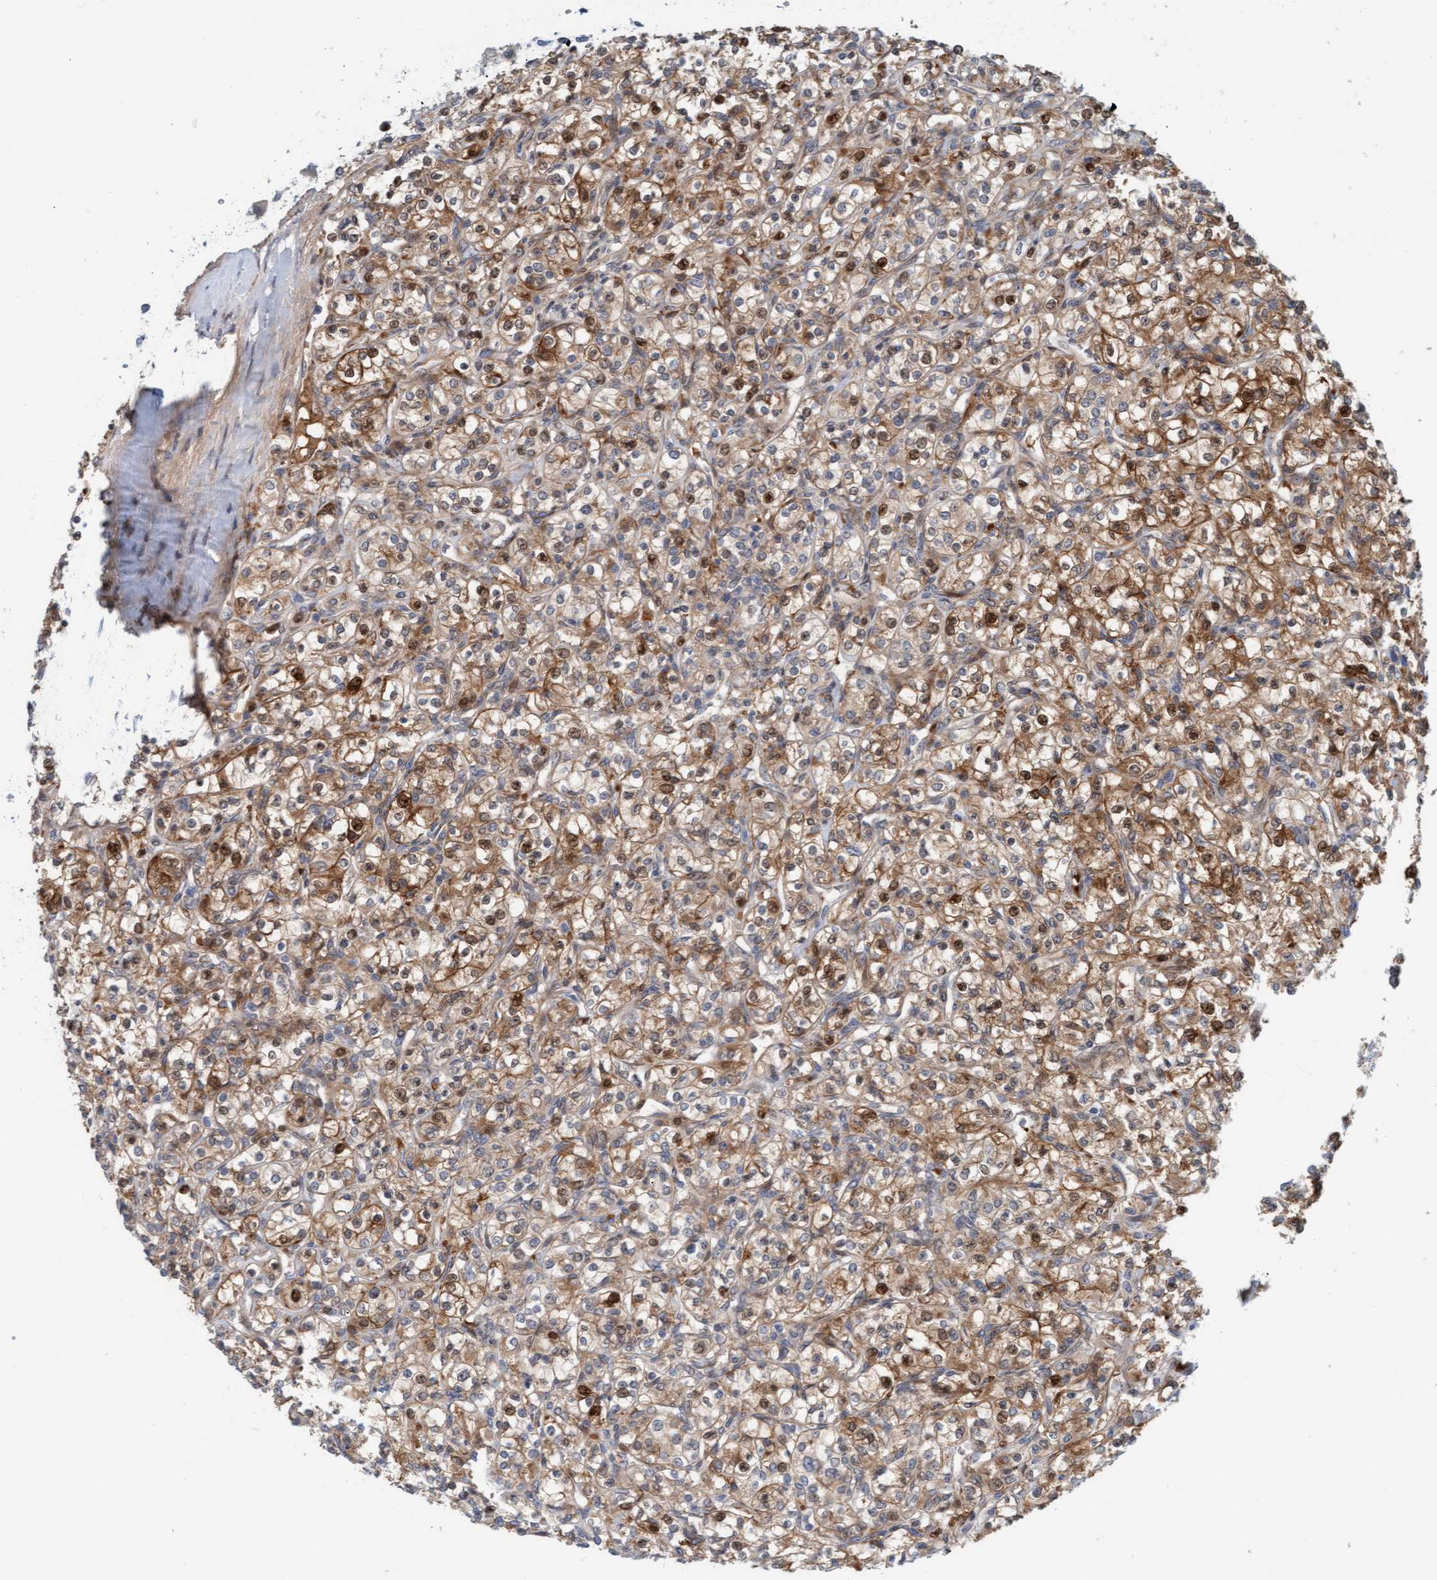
{"staining": {"intensity": "moderate", "quantity": ">75%", "location": "cytoplasmic/membranous,nuclear"}, "tissue": "renal cancer", "cell_type": "Tumor cells", "image_type": "cancer", "snomed": [{"axis": "morphology", "description": "Adenocarcinoma, NOS"}, {"axis": "topography", "description": "Kidney"}], "caption": "High-magnification brightfield microscopy of adenocarcinoma (renal) stained with DAB (3,3'-diaminobenzidine) (brown) and counterstained with hematoxylin (blue). tumor cells exhibit moderate cytoplasmic/membranous and nuclear expression is present in about>75% of cells. The staining is performed using DAB (3,3'-diaminobenzidine) brown chromogen to label protein expression. The nuclei are counter-stained blue using hematoxylin.", "gene": "EIF4EBP1", "patient": {"sex": "male", "age": 77}}